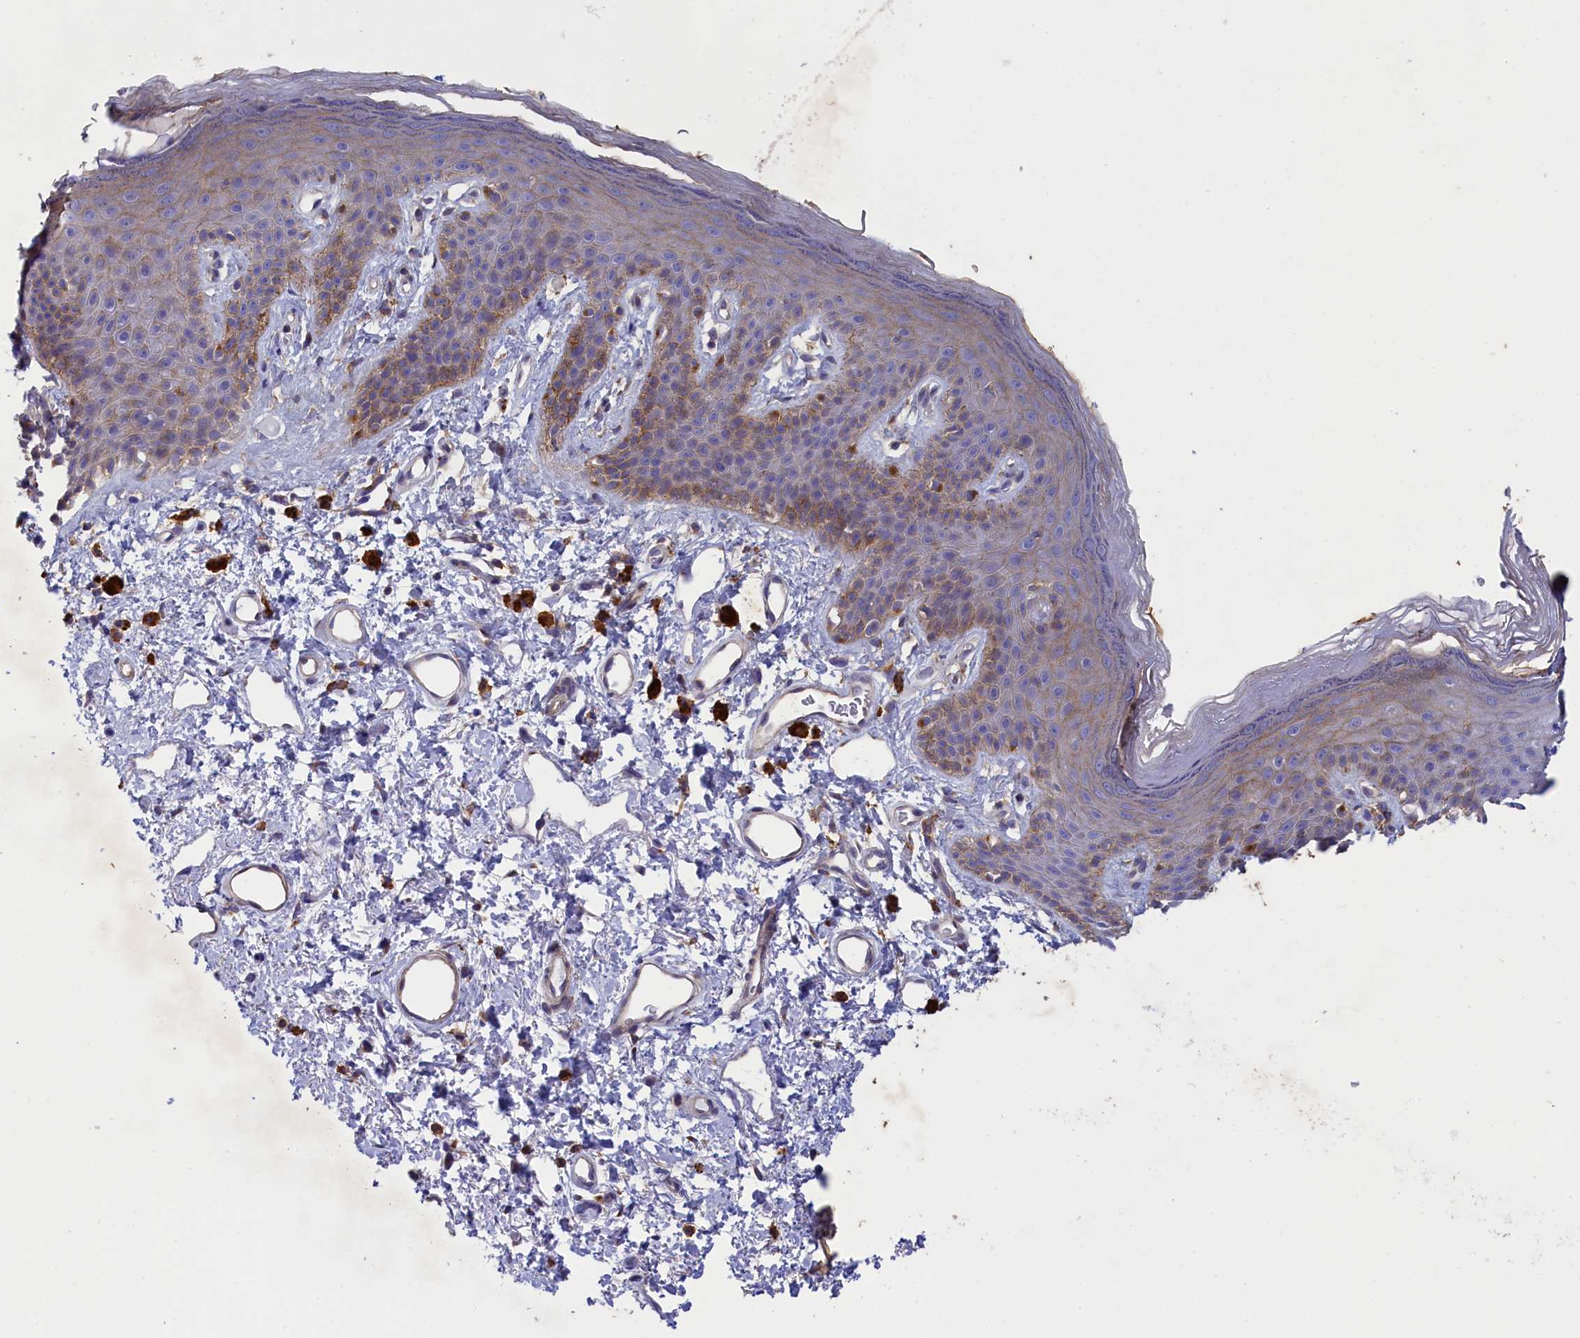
{"staining": {"intensity": "weak", "quantity": "<25%", "location": "cytoplasmic/membranous"}, "tissue": "skin", "cell_type": "Epidermal cells", "image_type": "normal", "snomed": [{"axis": "morphology", "description": "Normal tissue, NOS"}, {"axis": "topography", "description": "Anal"}], "caption": "DAB immunohistochemical staining of benign human skin displays no significant expression in epidermal cells.", "gene": "SCAMP4", "patient": {"sex": "female", "age": 46}}